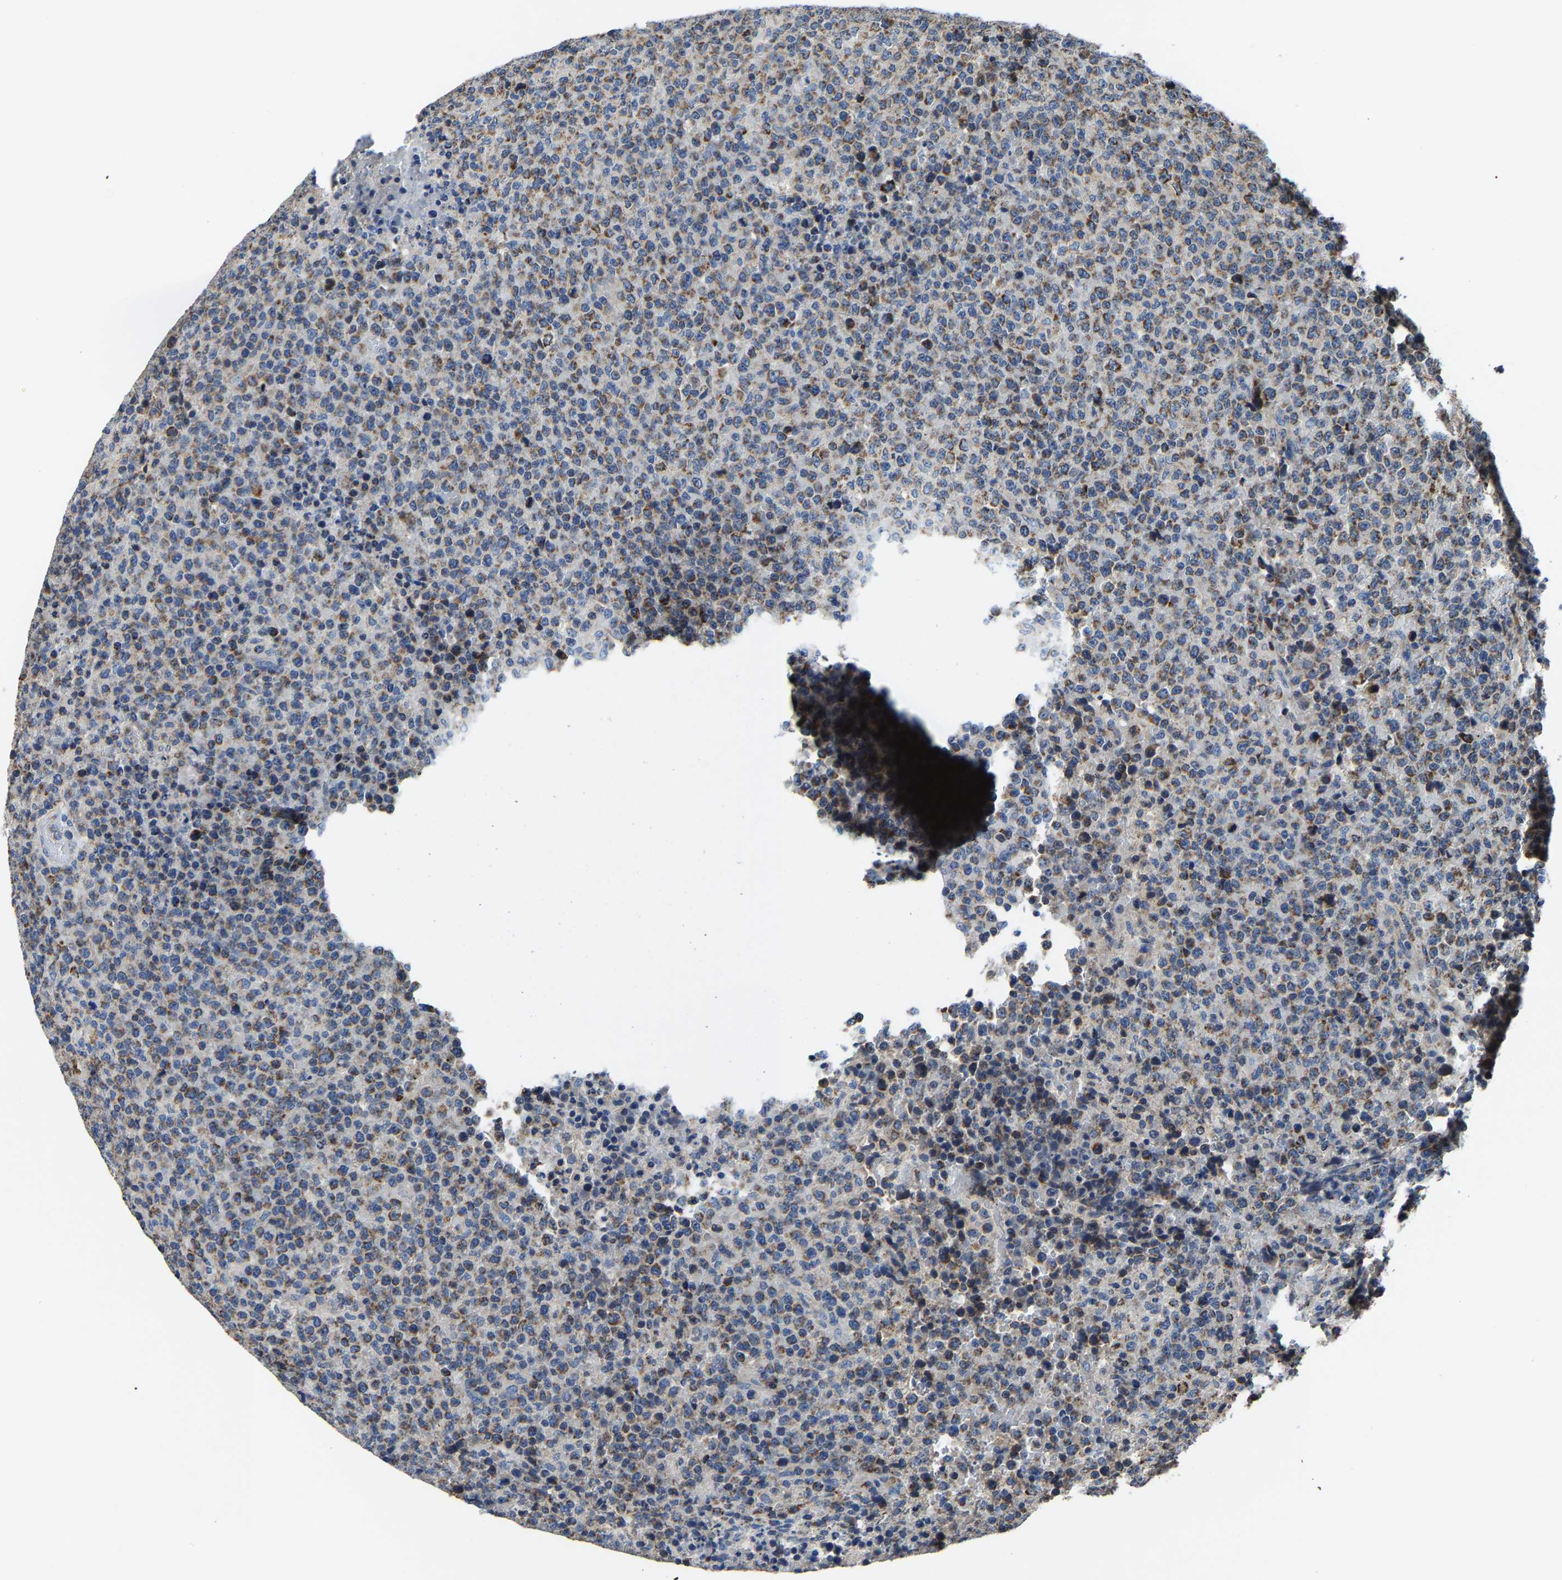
{"staining": {"intensity": "moderate", "quantity": ">75%", "location": "cytoplasmic/membranous"}, "tissue": "lymphoma", "cell_type": "Tumor cells", "image_type": "cancer", "snomed": [{"axis": "morphology", "description": "Malignant lymphoma, non-Hodgkin's type, High grade"}, {"axis": "topography", "description": "Lymph node"}], "caption": "Tumor cells show medium levels of moderate cytoplasmic/membranous staining in approximately >75% of cells in high-grade malignant lymphoma, non-Hodgkin's type.", "gene": "AGK", "patient": {"sex": "male", "age": 13}}